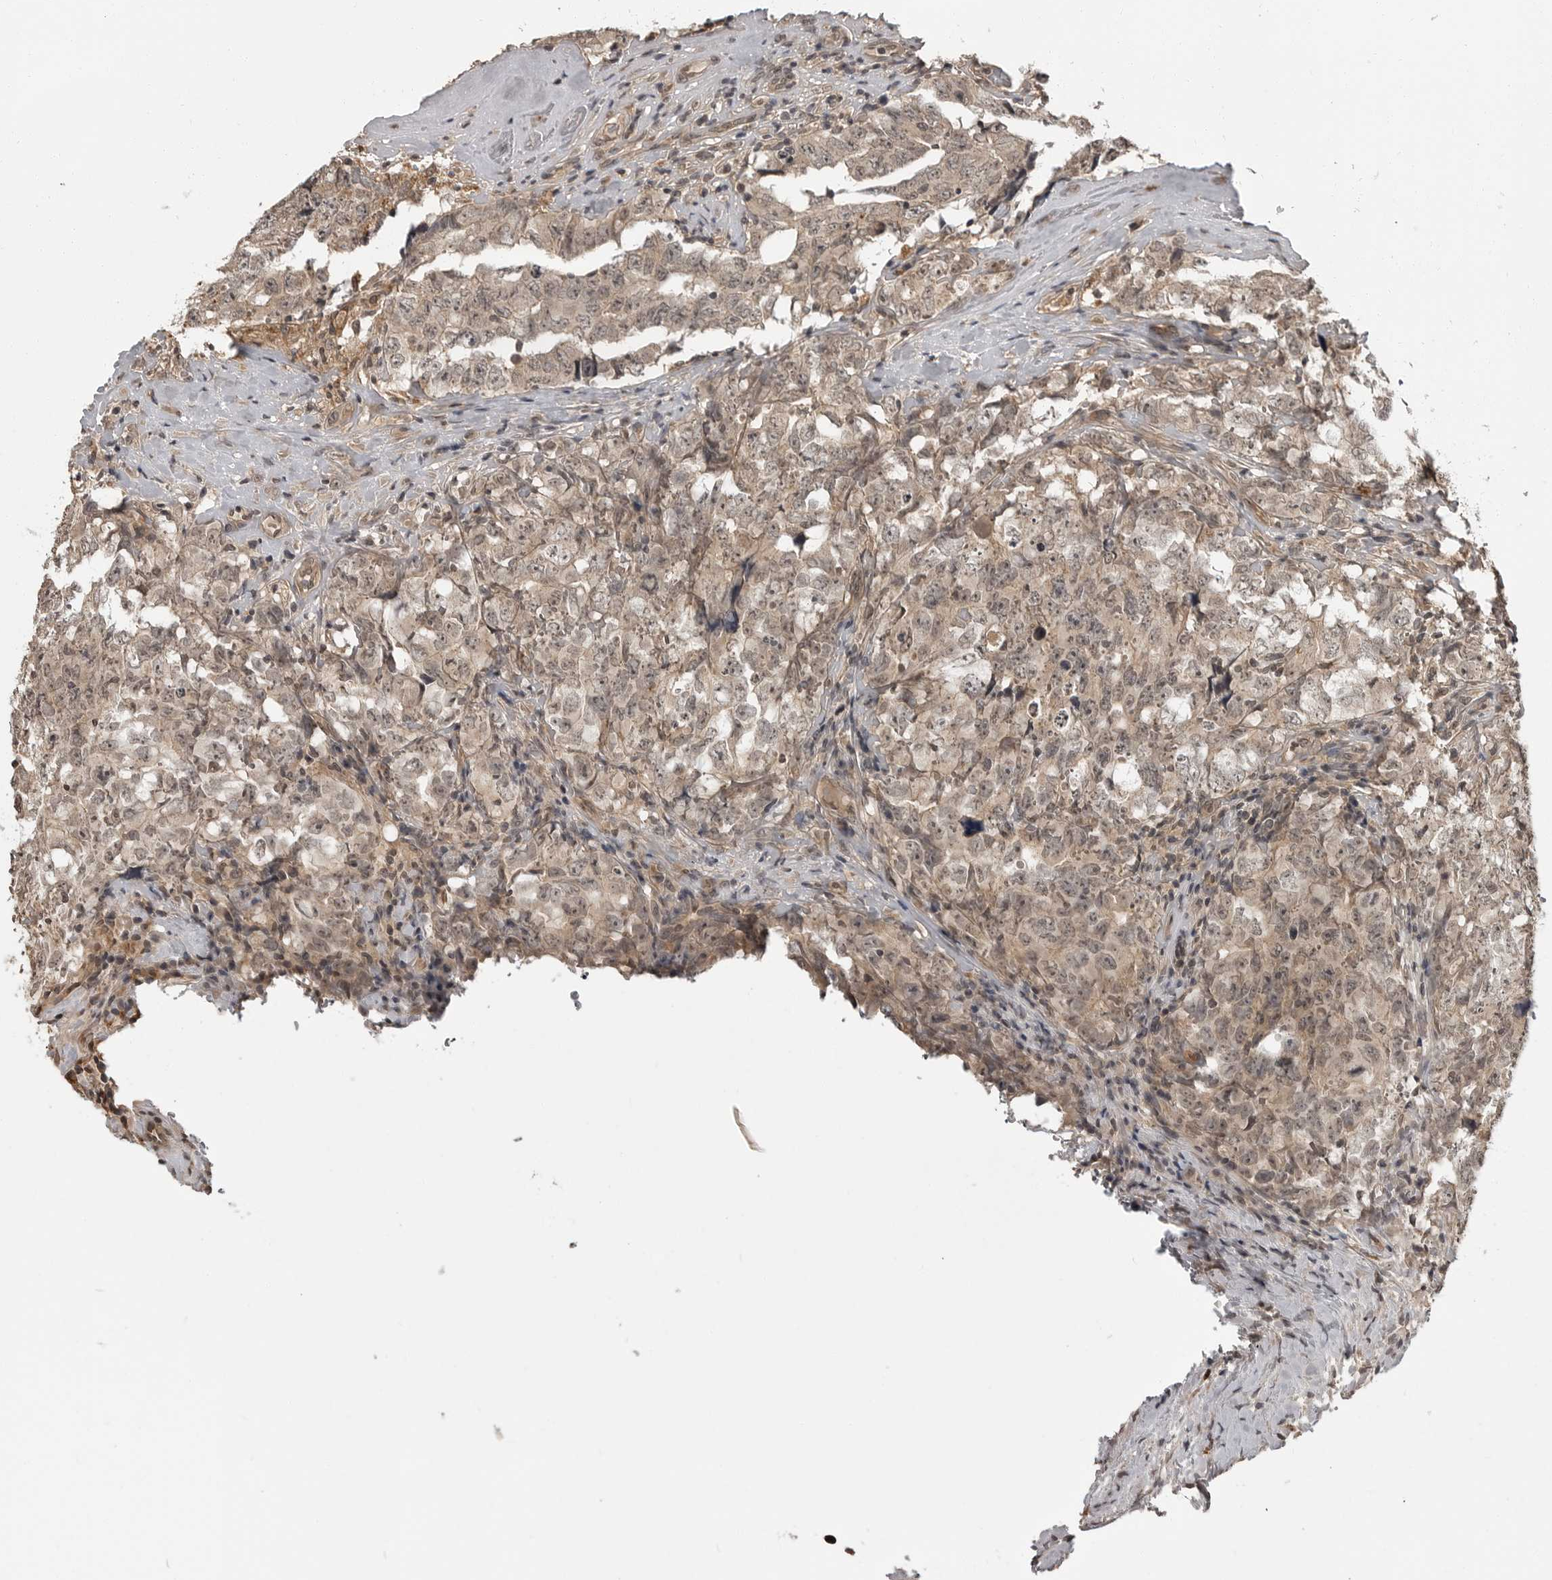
{"staining": {"intensity": "weak", "quantity": "25%-75%", "location": "cytoplasmic/membranous,nuclear"}, "tissue": "testis cancer", "cell_type": "Tumor cells", "image_type": "cancer", "snomed": [{"axis": "morphology", "description": "Carcinoma, Embryonal, NOS"}, {"axis": "topography", "description": "Testis"}], "caption": "Testis cancer stained with a protein marker exhibits weak staining in tumor cells.", "gene": "IL24", "patient": {"sex": "male", "age": 26}}